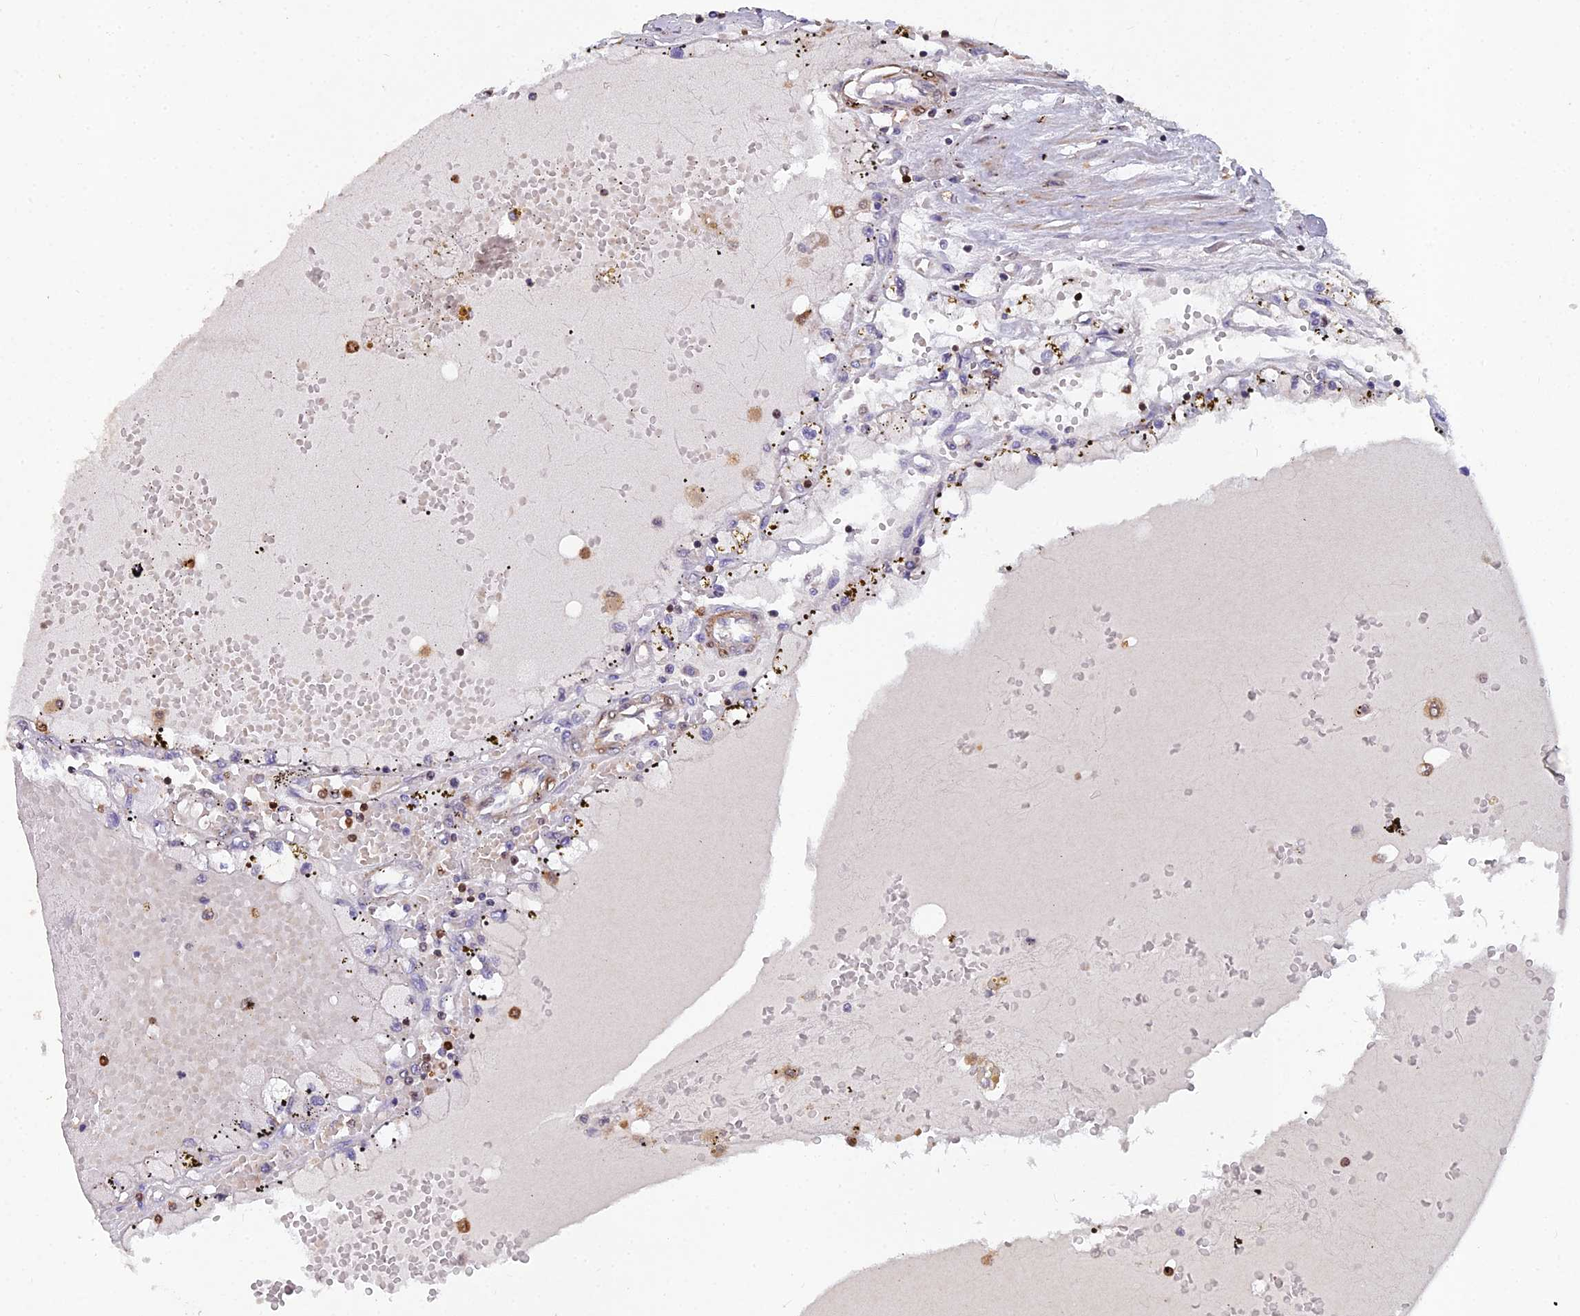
{"staining": {"intensity": "negative", "quantity": "none", "location": "none"}, "tissue": "renal cancer", "cell_type": "Tumor cells", "image_type": "cancer", "snomed": [{"axis": "morphology", "description": "Adenocarcinoma, NOS"}, {"axis": "topography", "description": "Kidney"}], "caption": "The histopathology image displays no staining of tumor cells in renal adenocarcinoma. (Brightfield microscopy of DAB (3,3'-diaminobenzidine) IHC at high magnification).", "gene": "GALK2", "patient": {"sex": "male", "age": 56}}